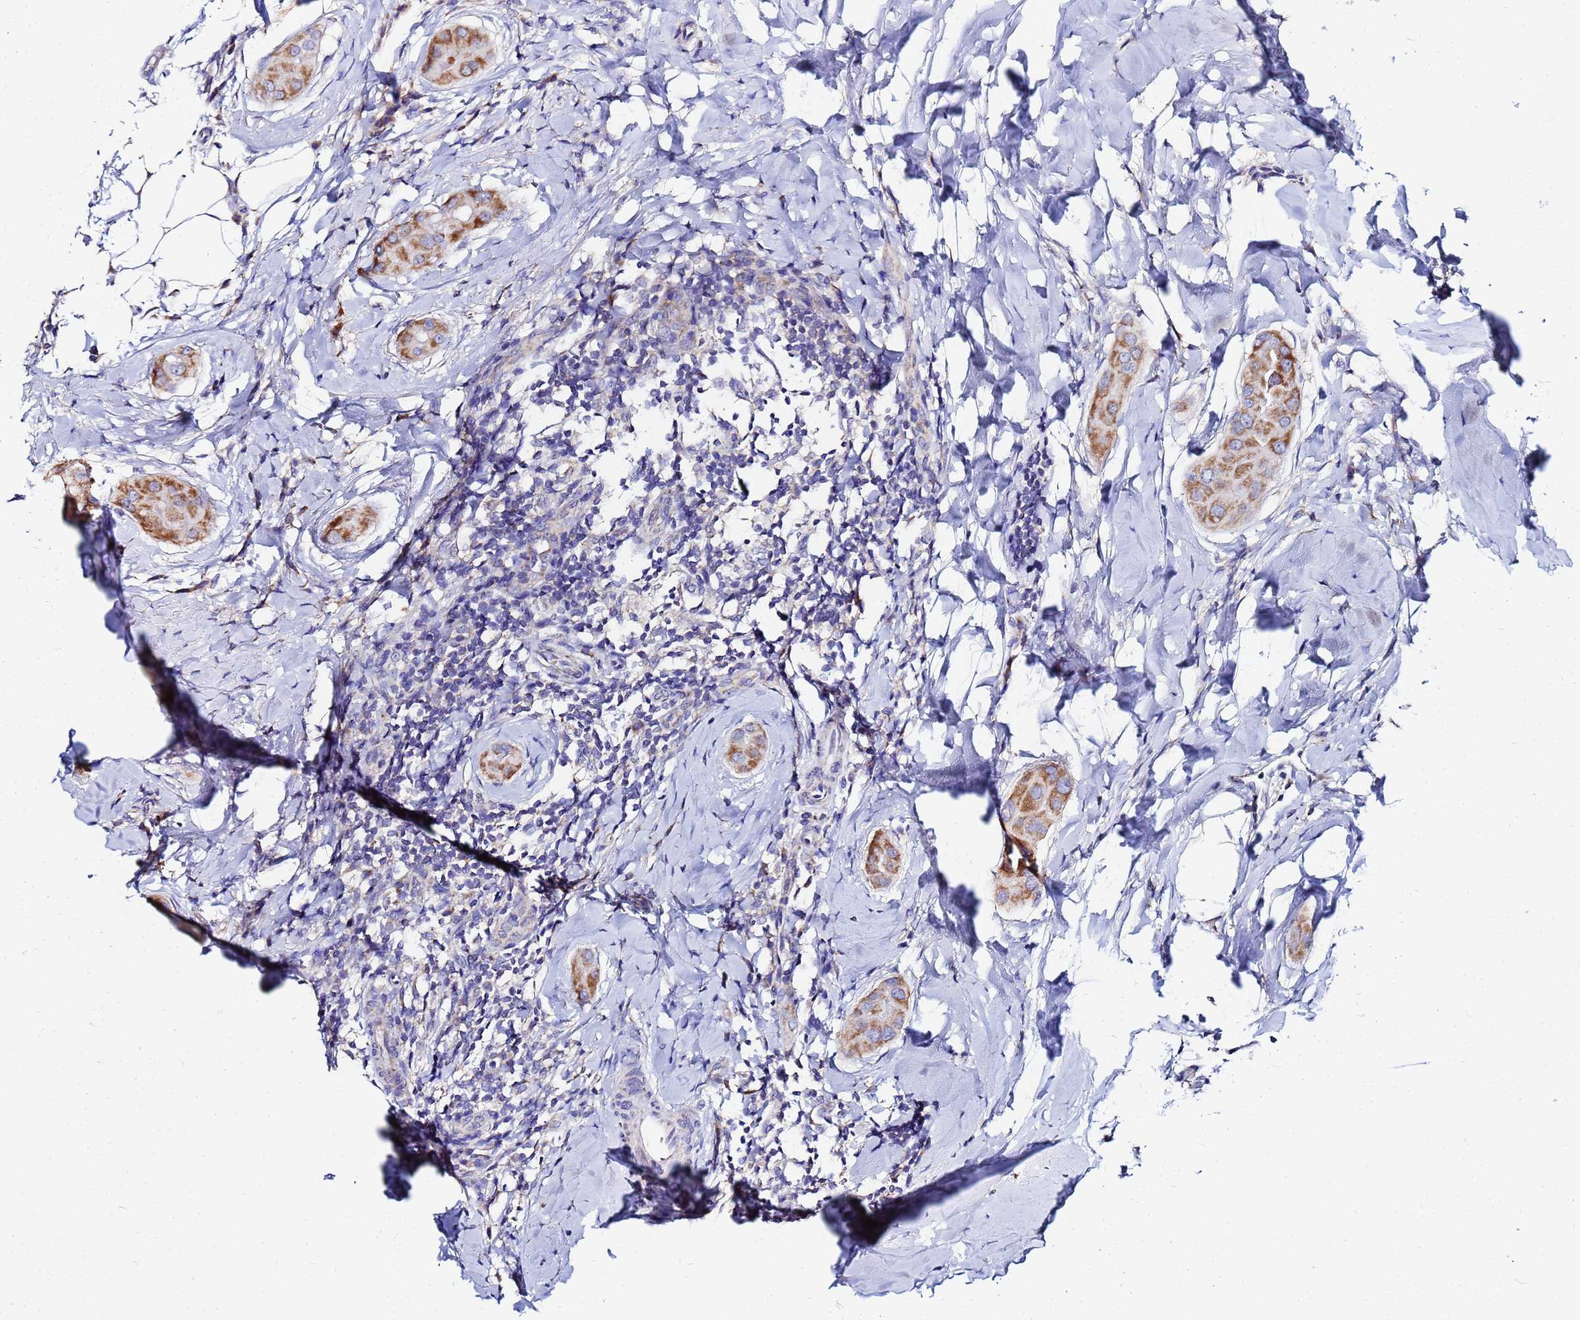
{"staining": {"intensity": "moderate", "quantity": ">75%", "location": "cytoplasmic/membranous"}, "tissue": "thyroid cancer", "cell_type": "Tumor cells", "image_type": "cancer", "snomed": [{"axis": "morphology", "description": "Papillary adenocarcinoma, NOS"}, {"axis": "topography", "description": "Thyroid gland"}], "caption": "This photomicrograph shows immunohistochemistry staining of human thyroid cancer (papillary adenocarcinoma), with medium moderate cytoplasmic/membranous expression in approximately >75% of tumor cells.", "gene": "FAHD2A", "patient": {"sex": "male", "age": 33}}